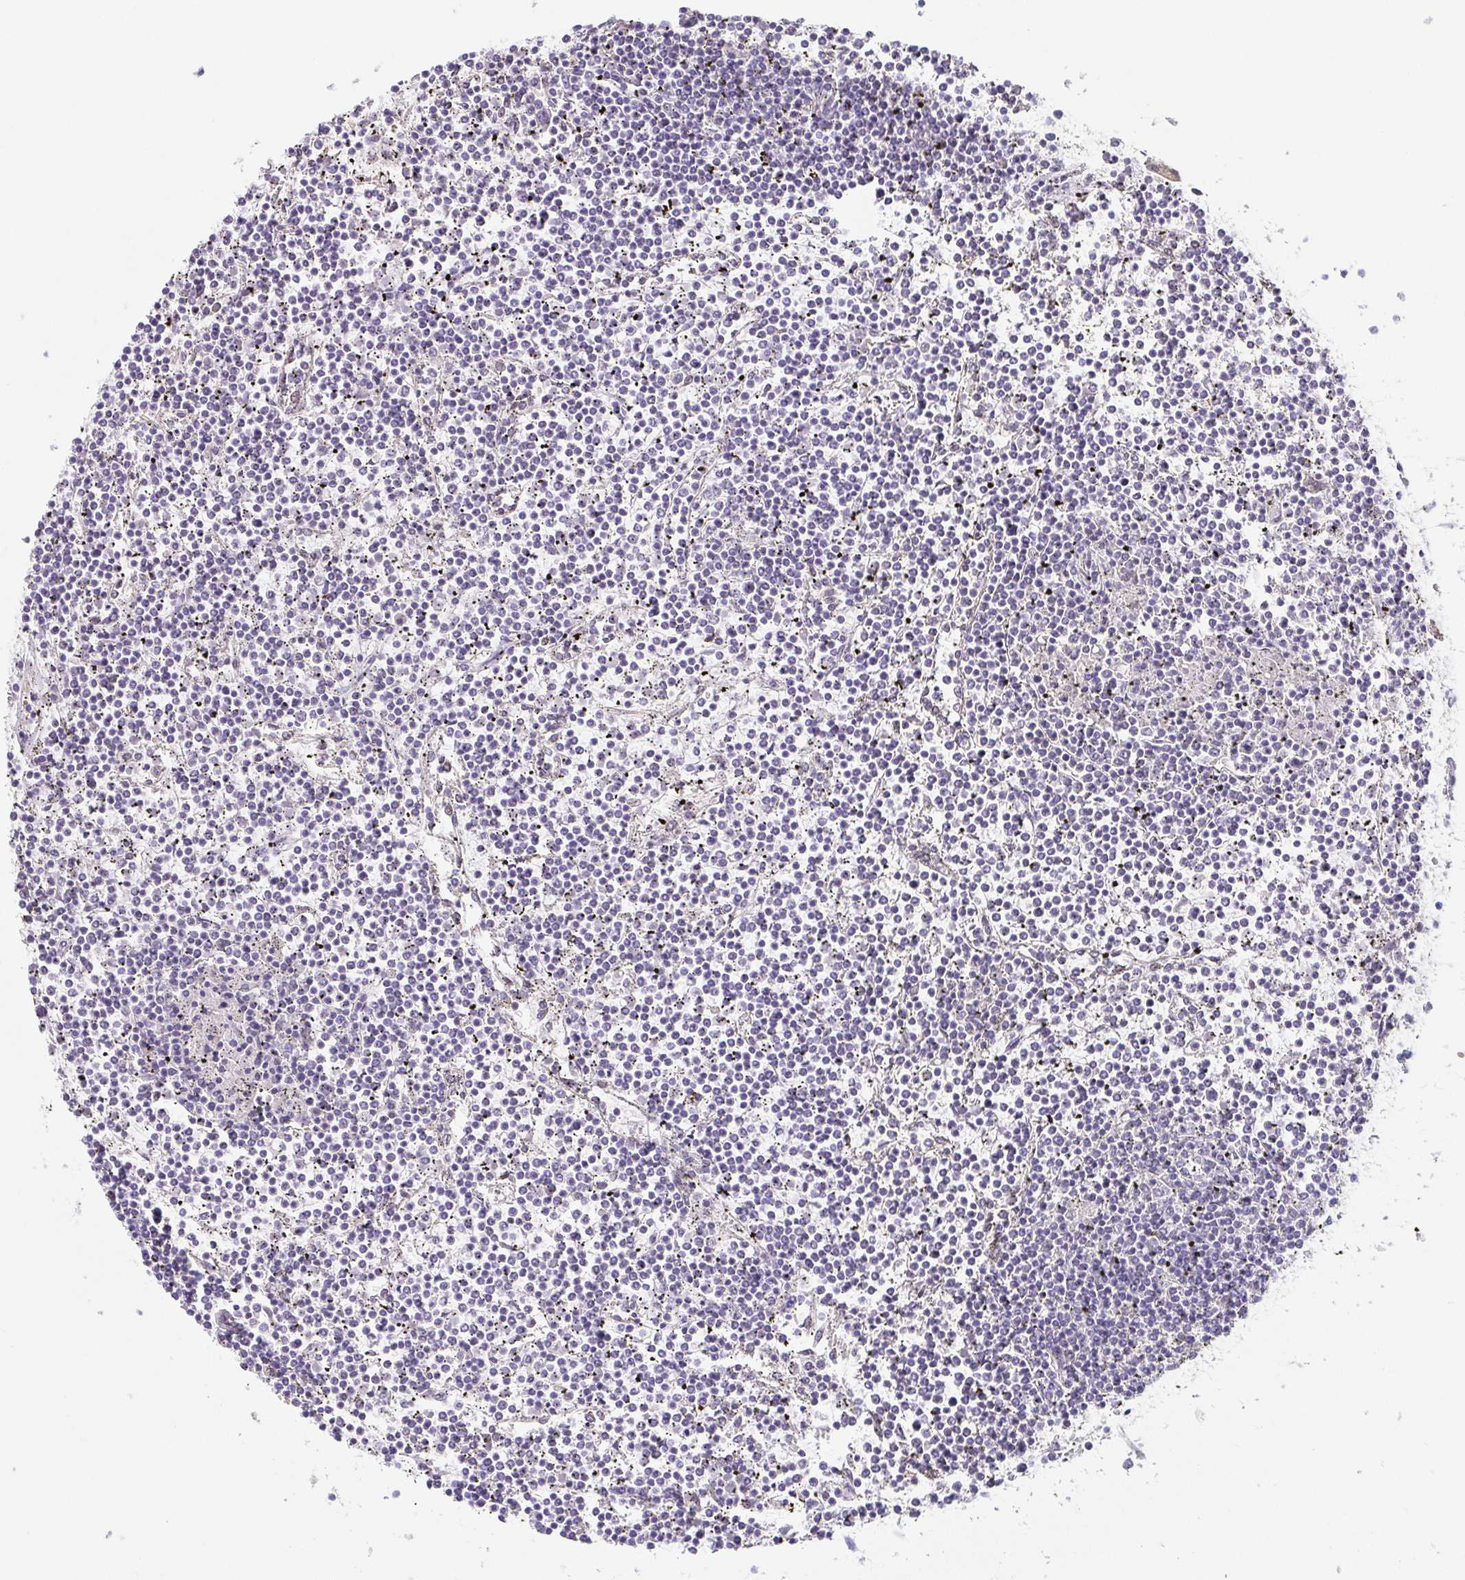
{"staining": {"intensity": "negative", "quantity": "none", "location": "none"}, "tissue": "lymphoma", "cell_type": "Tumor cells", "image_type": "cancer", "snomed": [{"axis": "morphology", "description": "Malignant lymphoma, non-Hodgkin's type, Low grade"}, {"axis": "topography", "description": "Spleen"}], "caption": "IHC micrograph of human malignant lymphoma, non-Hodgkin's type (low-grade) stained for a protein (brown), which exhibits no positivity in tumor cells.", "gene": "COL17A1", "patient": {"sex": "female", "age": 19}}